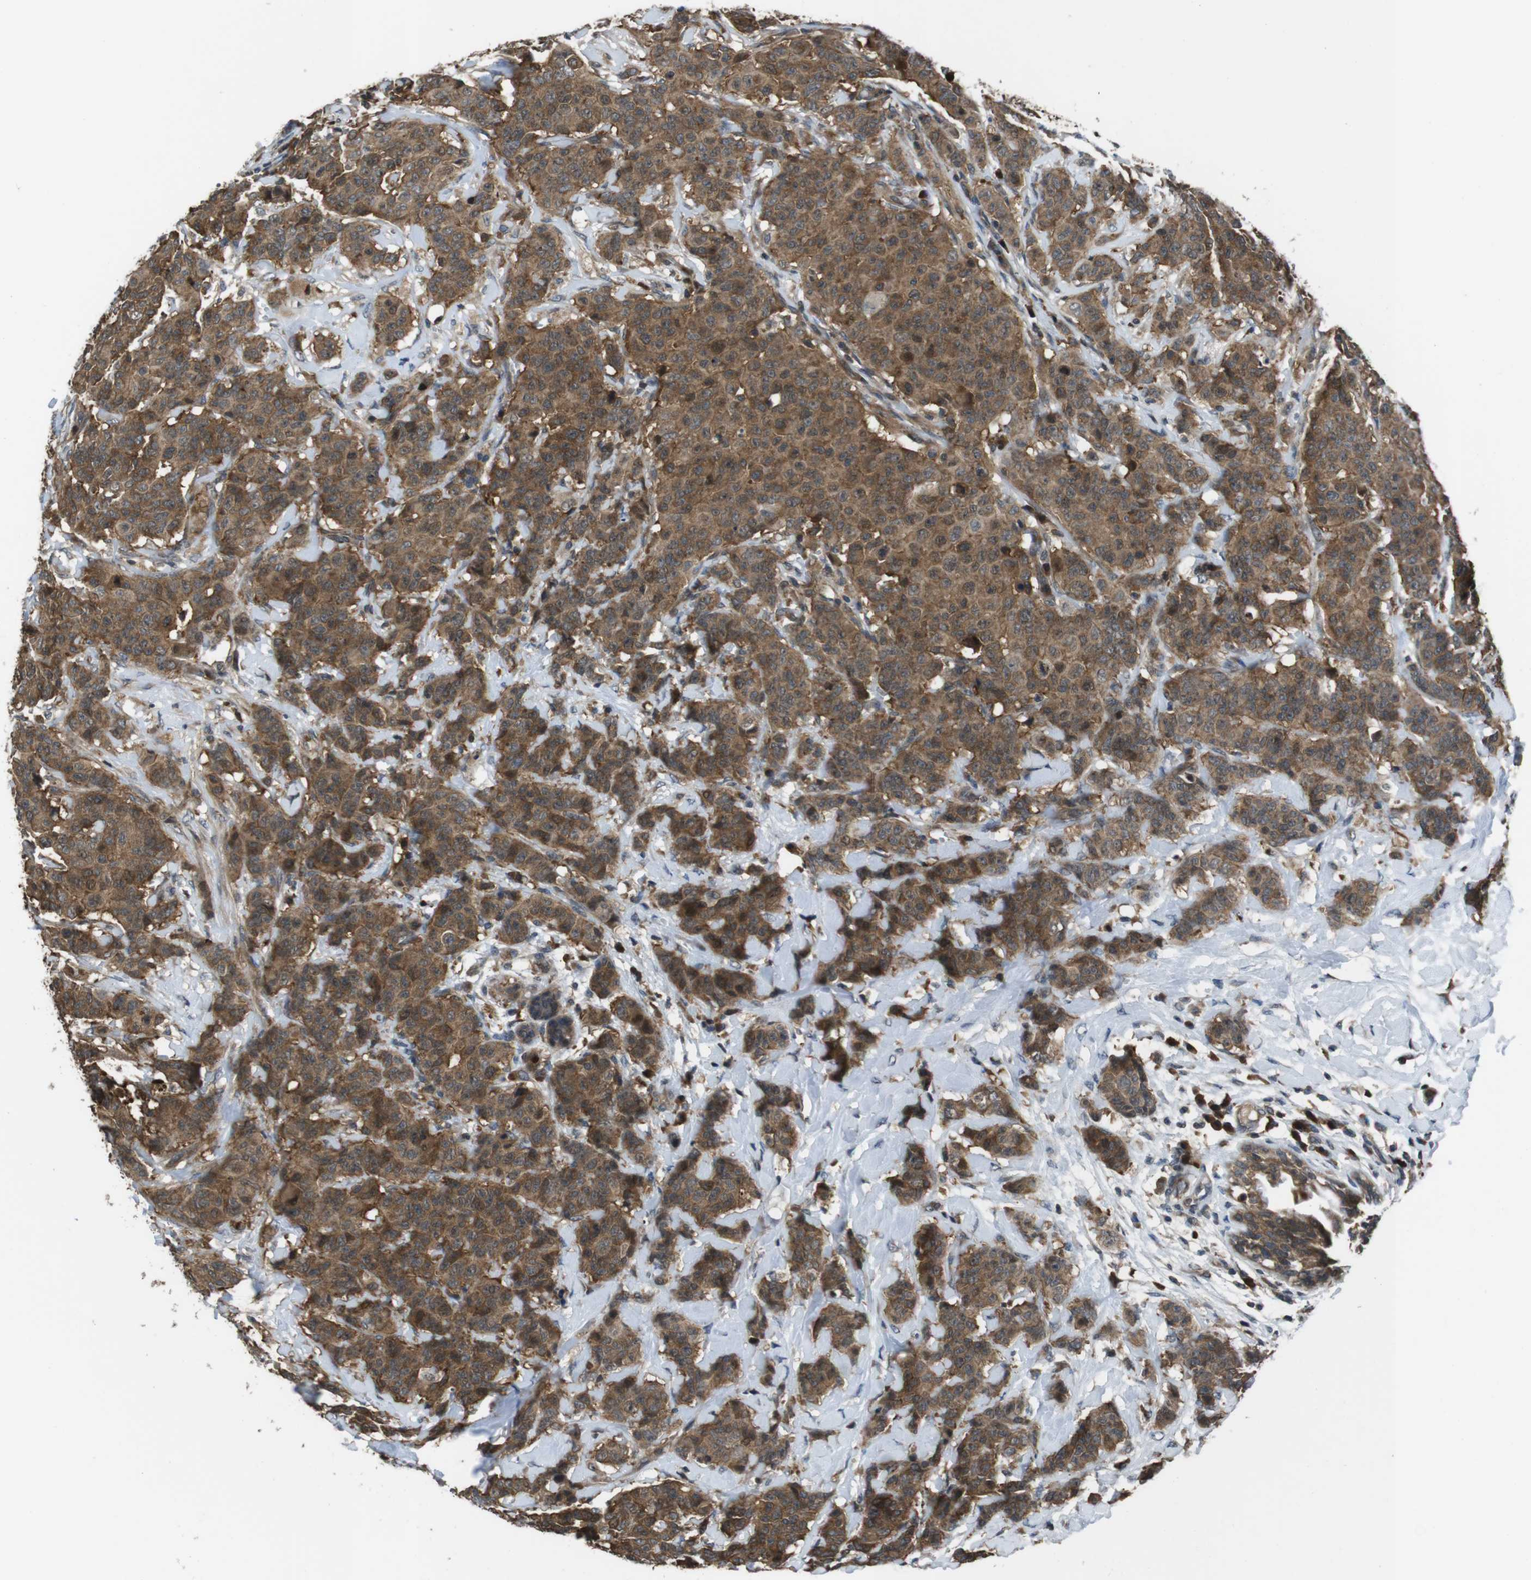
{"staining": {"intensity": "moderate", "quantity": ">75%", "location": "cytoplasmic/membranous,nuclear"}, "tissue": "breast cancer", "cell_type": "Tumor cells", "image_type": "cancer", "snomed": [{"axis": "morphology", "description": "Normal tissue, NOS"}, {"axis": "morphology", "description": "Duct carcinoma"}, {"axis": "topography", "description": "Breast"}], "caption": "Intraductal carcinoma (breast) stained with a protein marker displays moderate staining in tumor cells.", "gene": "SLC22A23", "patient": {"sex": "female", "age": 40}}